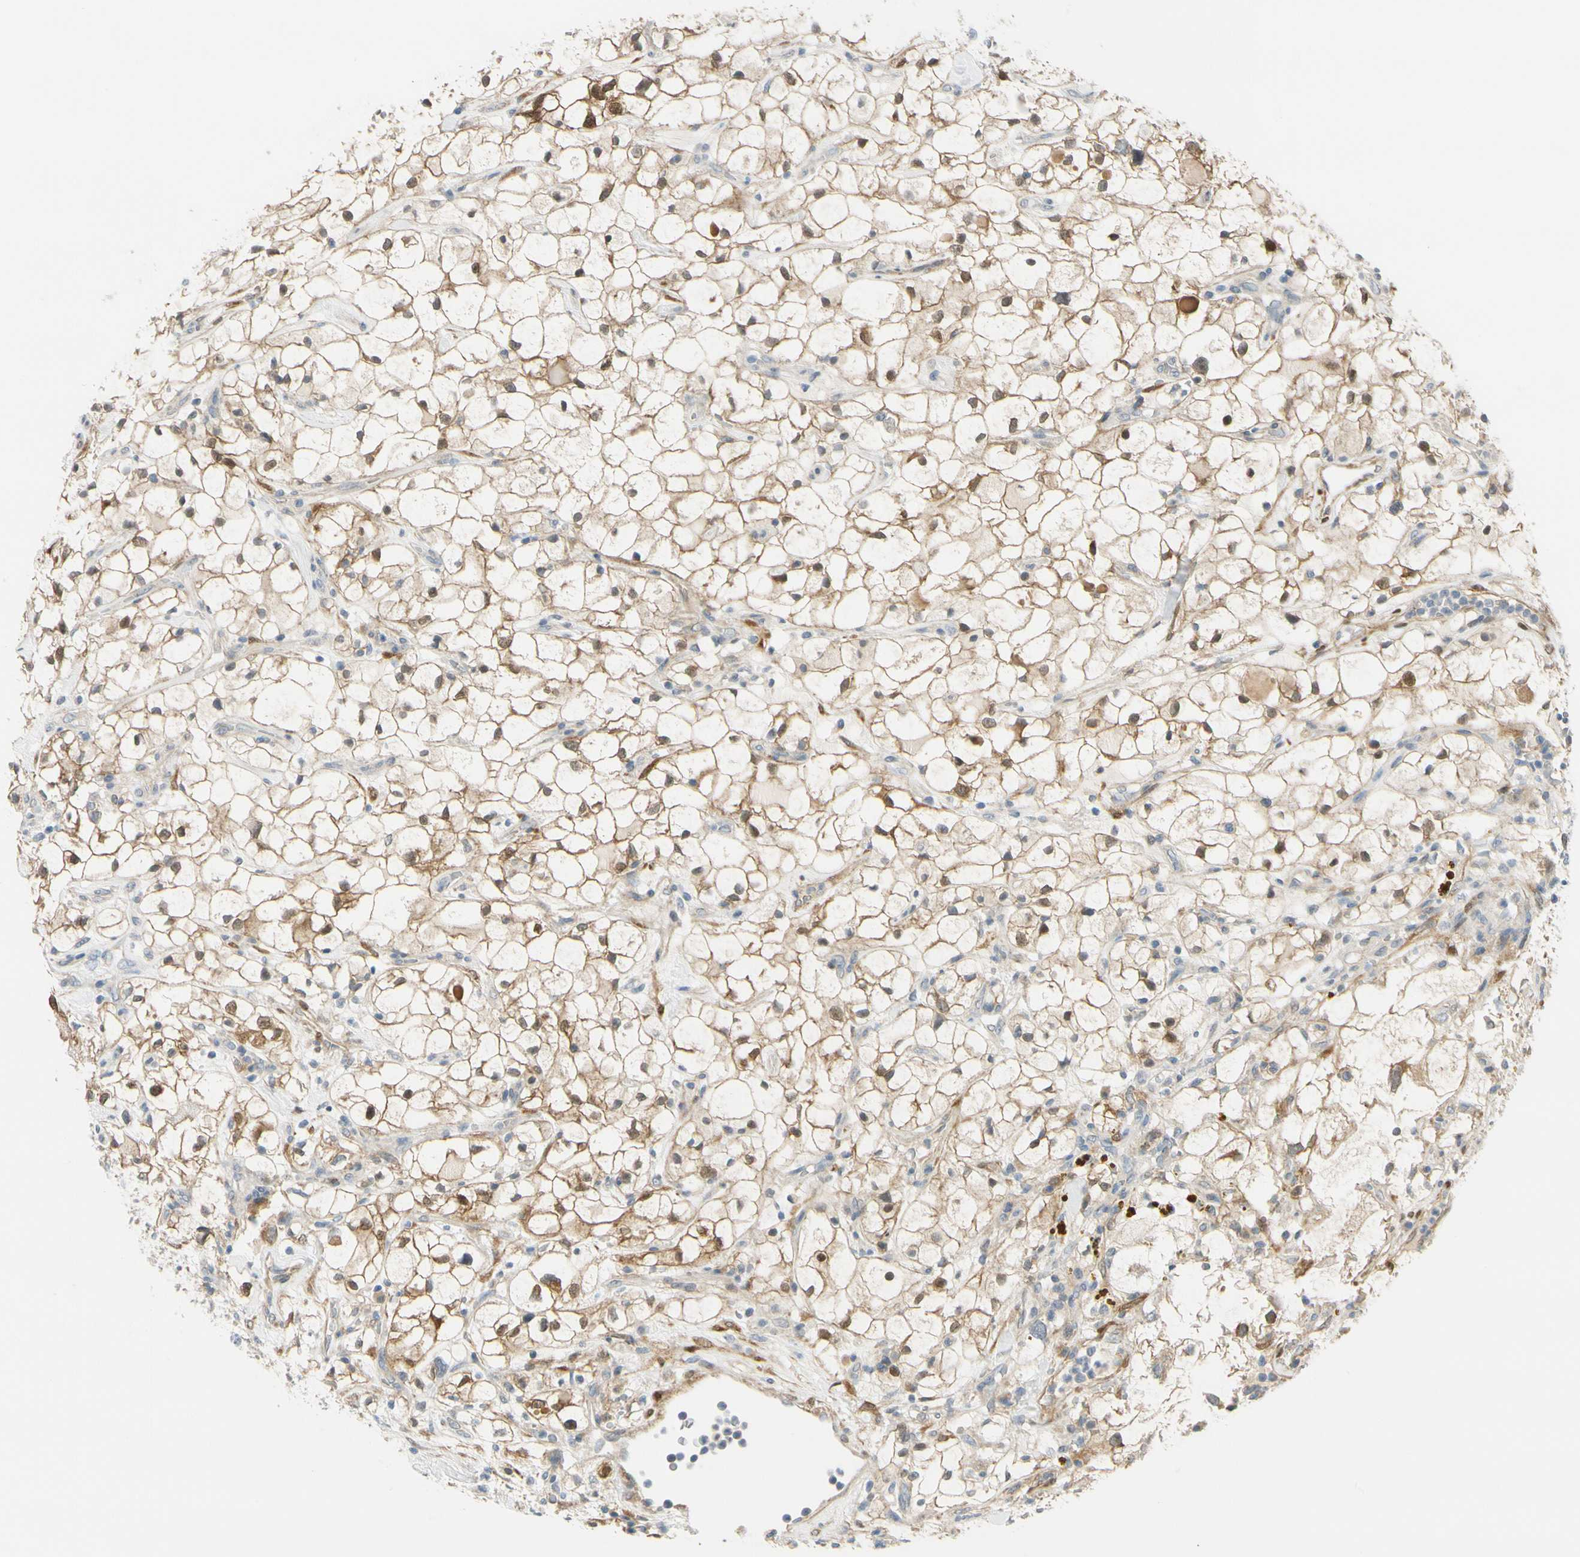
{"staining": {"intensity": "moderate", "quantity": ">75%", "location": "cytoplasmic/membranous,nuclear"}, "tissue": "renal cancer", "cell_type": "Tumor cells", "image_type": "cancer", "snomed": [{"axis": "morphology", "description": "Adenocarcinoma, NOS"}, {"axis": "topography", "description": "Kidney"}], "caption": "Renal cancer tissue demonstrates moderate cytoplasmic/membranous and nuclear staining in approximately >75% of tumor cells Using DAB (brown) and hematoxylin (blue) stains, captured at high magnification using brightfield microscopy.", "gene": "FHL2", "patient": {"sex": "female", "age": 60}}